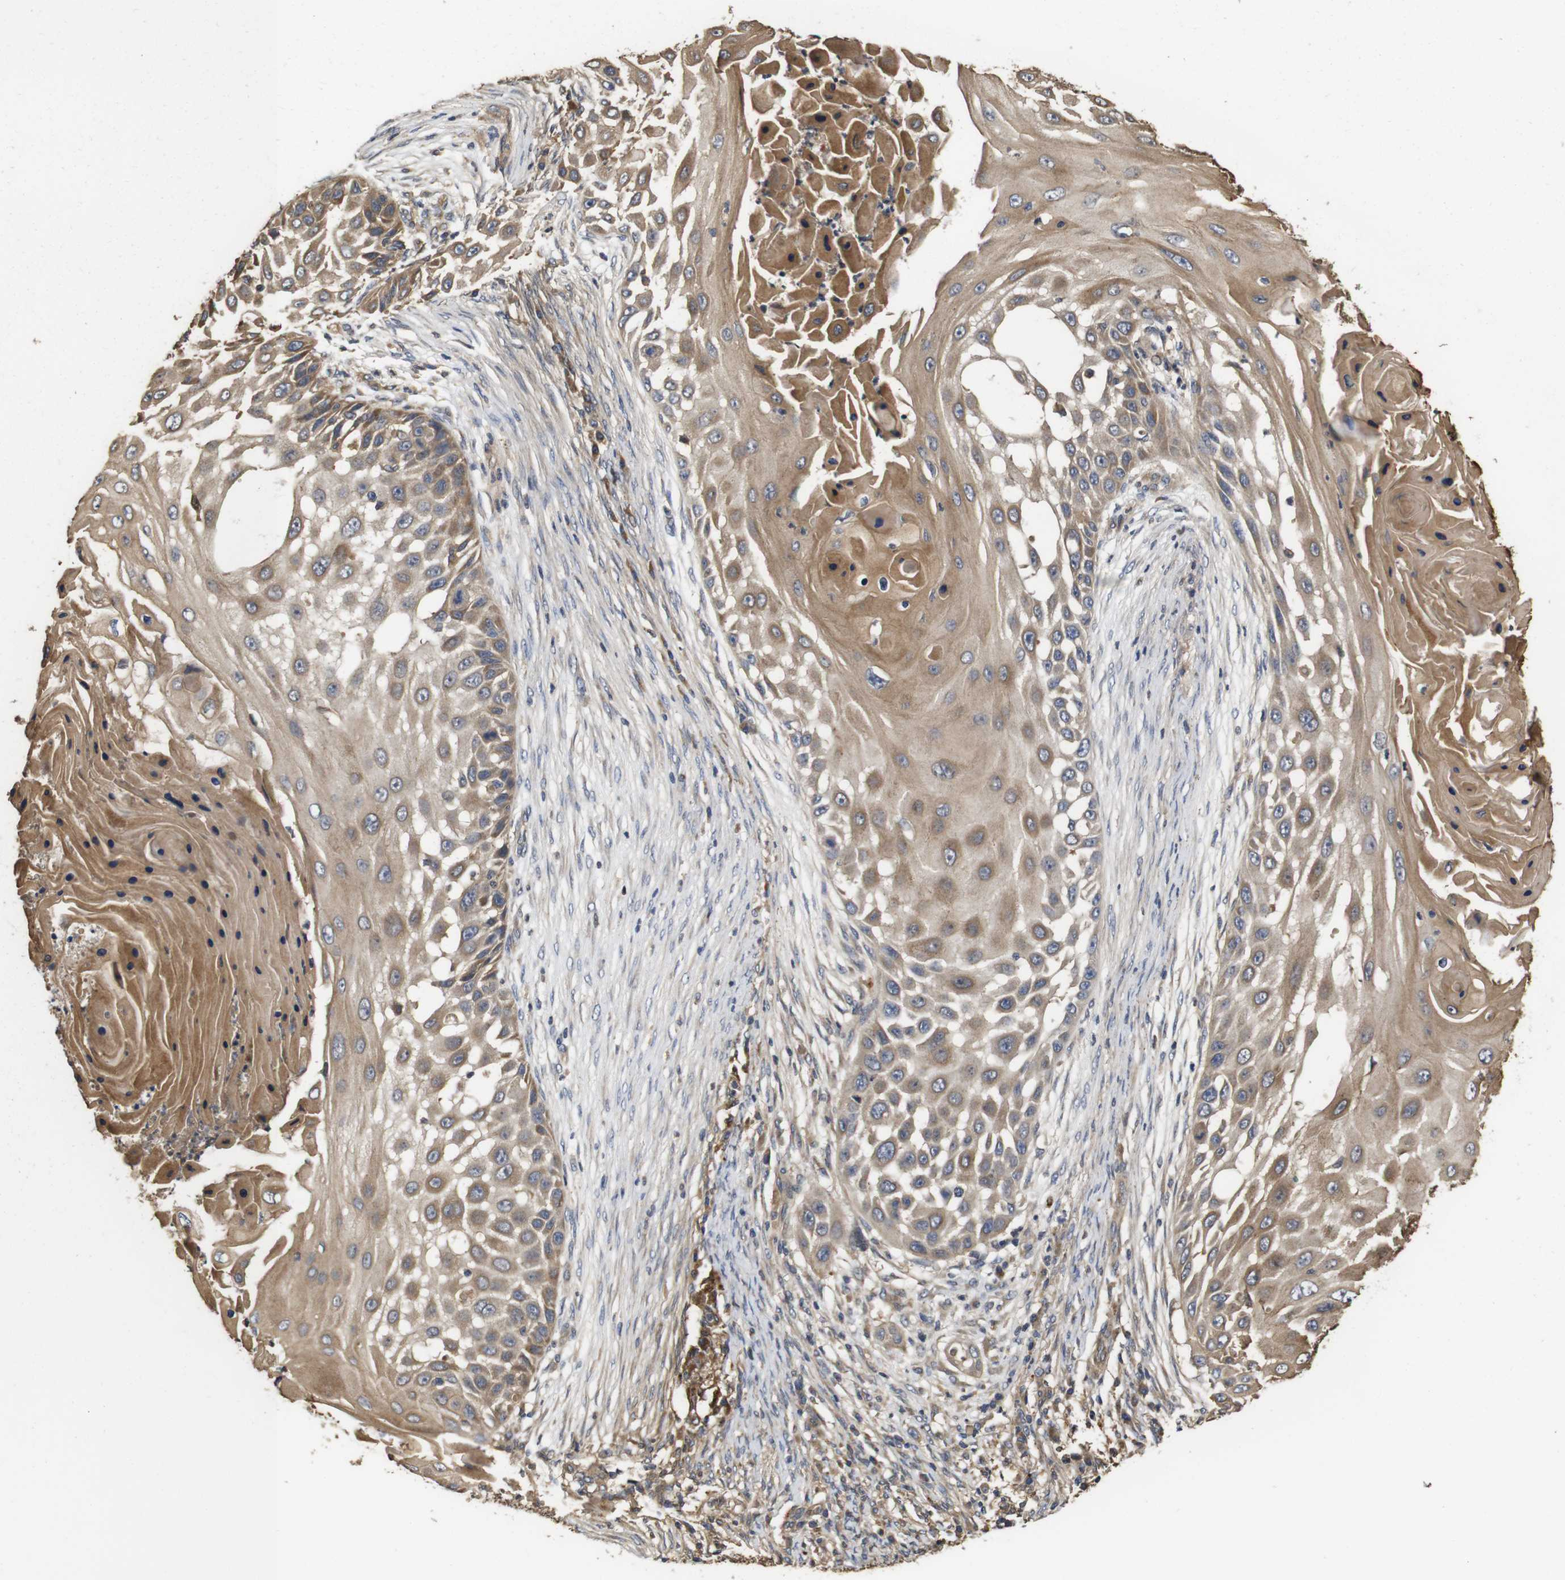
{"staining": {"intensity": "moderate", "quantity": ">75%", "location": "cytoplasmic/membranous"}, "tissue": "skin cancer", "cell_type": "Tumor cells", "image_type": "cancer", "snomed": [{"axis": "morphology", "description": "Squamous cell carcinoma, NOS"}, {"axis": "topography", "description": "Skin"}], "caption": "This micrograph displays IHC staining of skin cancer (squamous cell carcinoma), with medium moderate cytoplasmic/membranous expression in approximately >75% of tumor cells.", "gene": "PTPN14", "patient": {"sex": "female", "age": 44}}